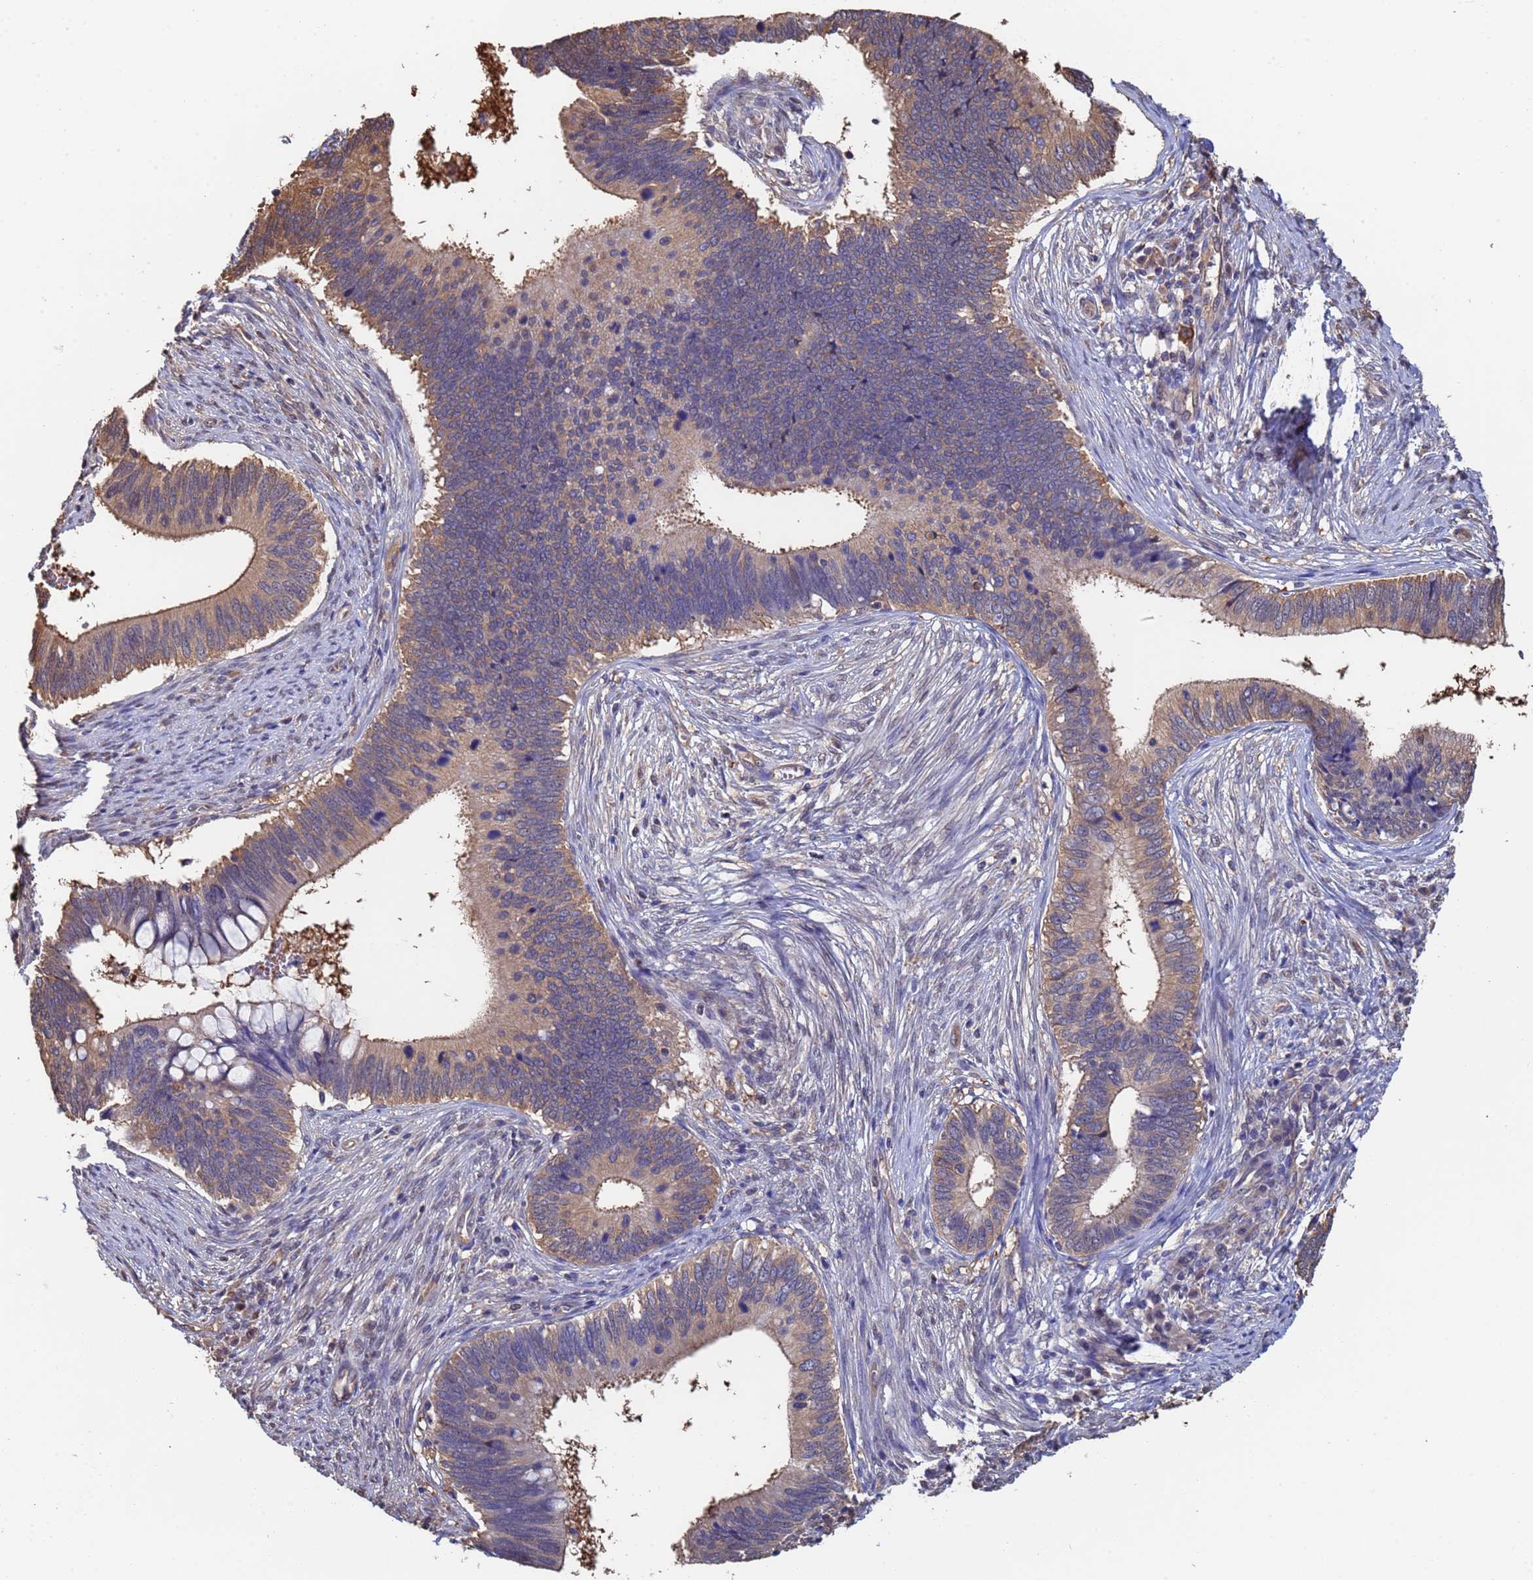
{"staining": {"intensity": "moderate", "quantity": "25%-75%", "location": "cytoplasmic/membranous"}, "tissue": "cervical cancer", "cell_type": "Tumor cells", "image_type": "cancer", "snomed": [{"axis": "morphology", "description": "Adenocarcinoma, NOS"}, {"axis": "topography", "description": "Cervix"}], "caption": "Protein positivity by immunohistochemistry (IHC) displays moderate cytoplasmic/membranous staining in about 25%-75% of tumor cells in cervical cancer.", "gene": "FAM25A", "patient": {"sex": "female", "age": 42}}